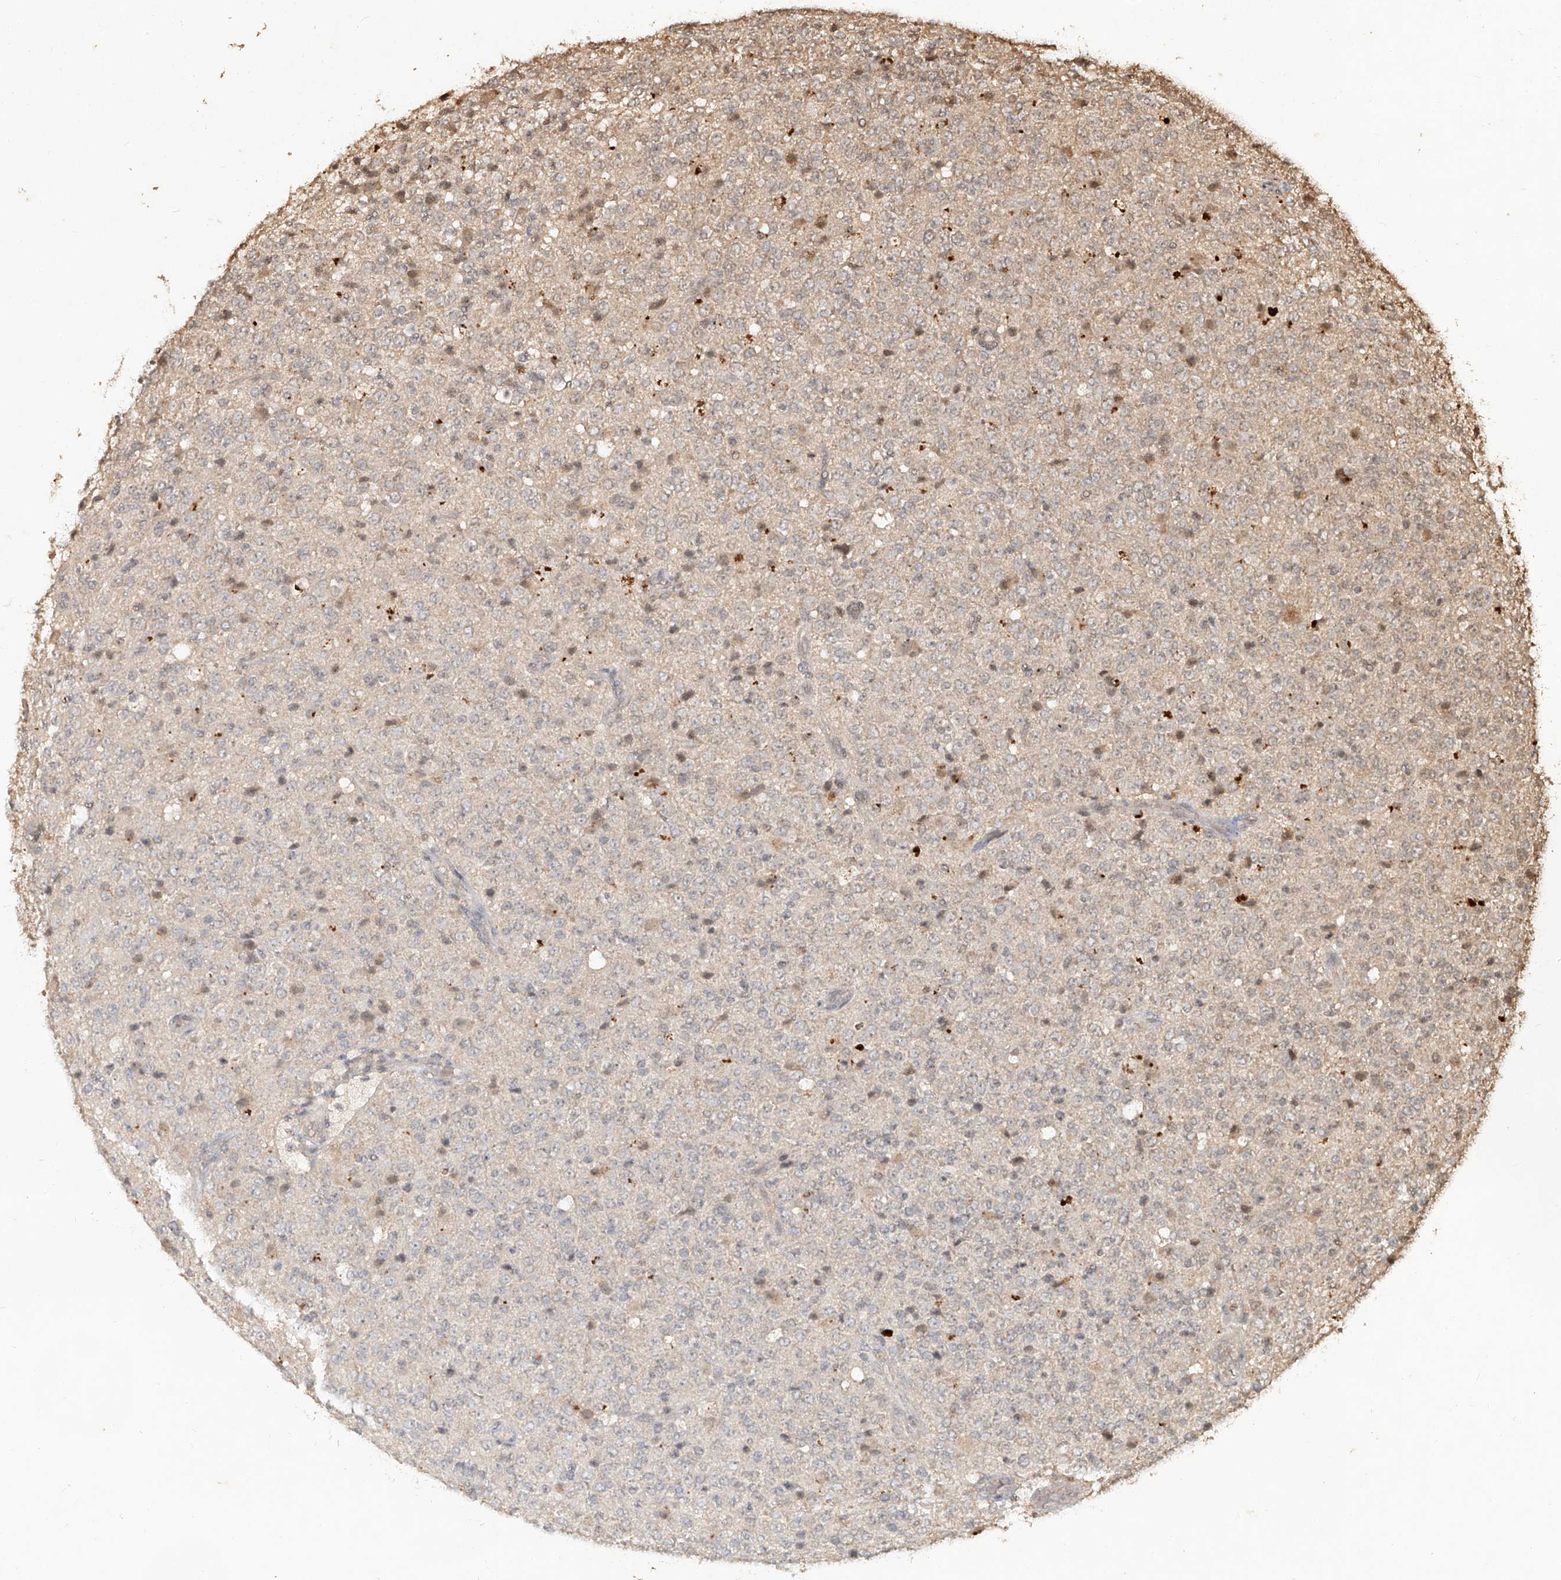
{"staining": {"intensity": "weak", "quantity": "<25%", "location": "nuclear"}, "tissue": "glioma", "cell_type": "Tumor cells", "image_type": "cancer", "snomed": [{"axis": "morphology", "description": "Glioma, malignant, High grade"}, {"axis": "topography", "description": "pancreas cauda"}], "caption": "This image is of malignant glioma (high-grade) stained with IHC to label a protein in brown with the nuclei are counter-stained blue. There is no staining in tumor cells.", "gene": "UBE2K", "patient": {"sex": "male", "age": 60}}